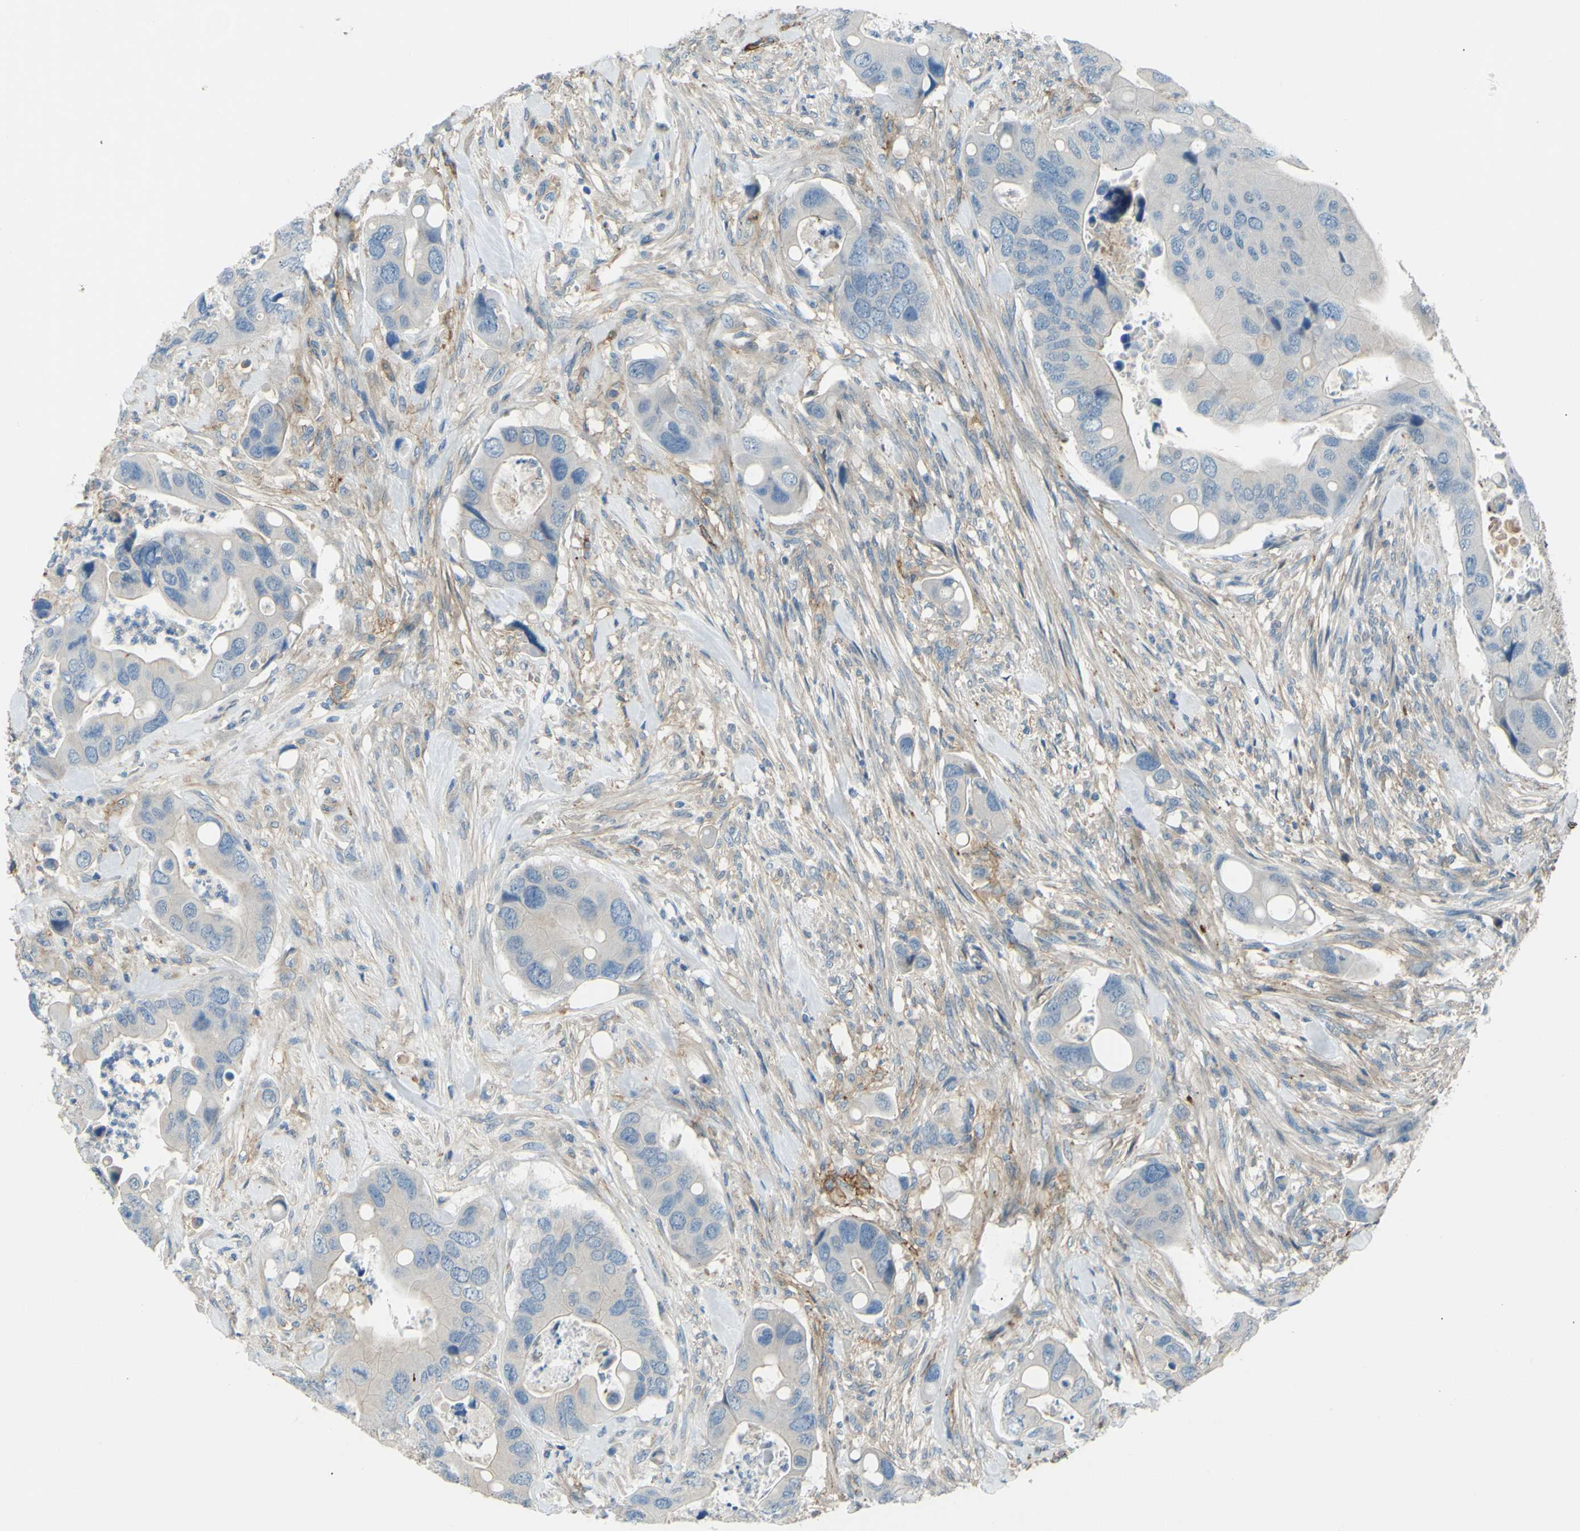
{"staining": {"intensity": "negative", "quantity": "none", "location": "none"}, "tissue": "colorectal cancer", "cell_type": "Tumor cells", "image_type": "cancer", "snomed": [{"axis": "morphology", "description": "Adenocarcinoma, NOS"}, {"axis": "topography", "description": "Rectum"}], "caption": "Immunohistochemistry of human adenocarcinoma (colorectal) displays no staining in tumor cells.", "gene": "ARHGAP1", "patient": {"sex": "female", "age": 57}}